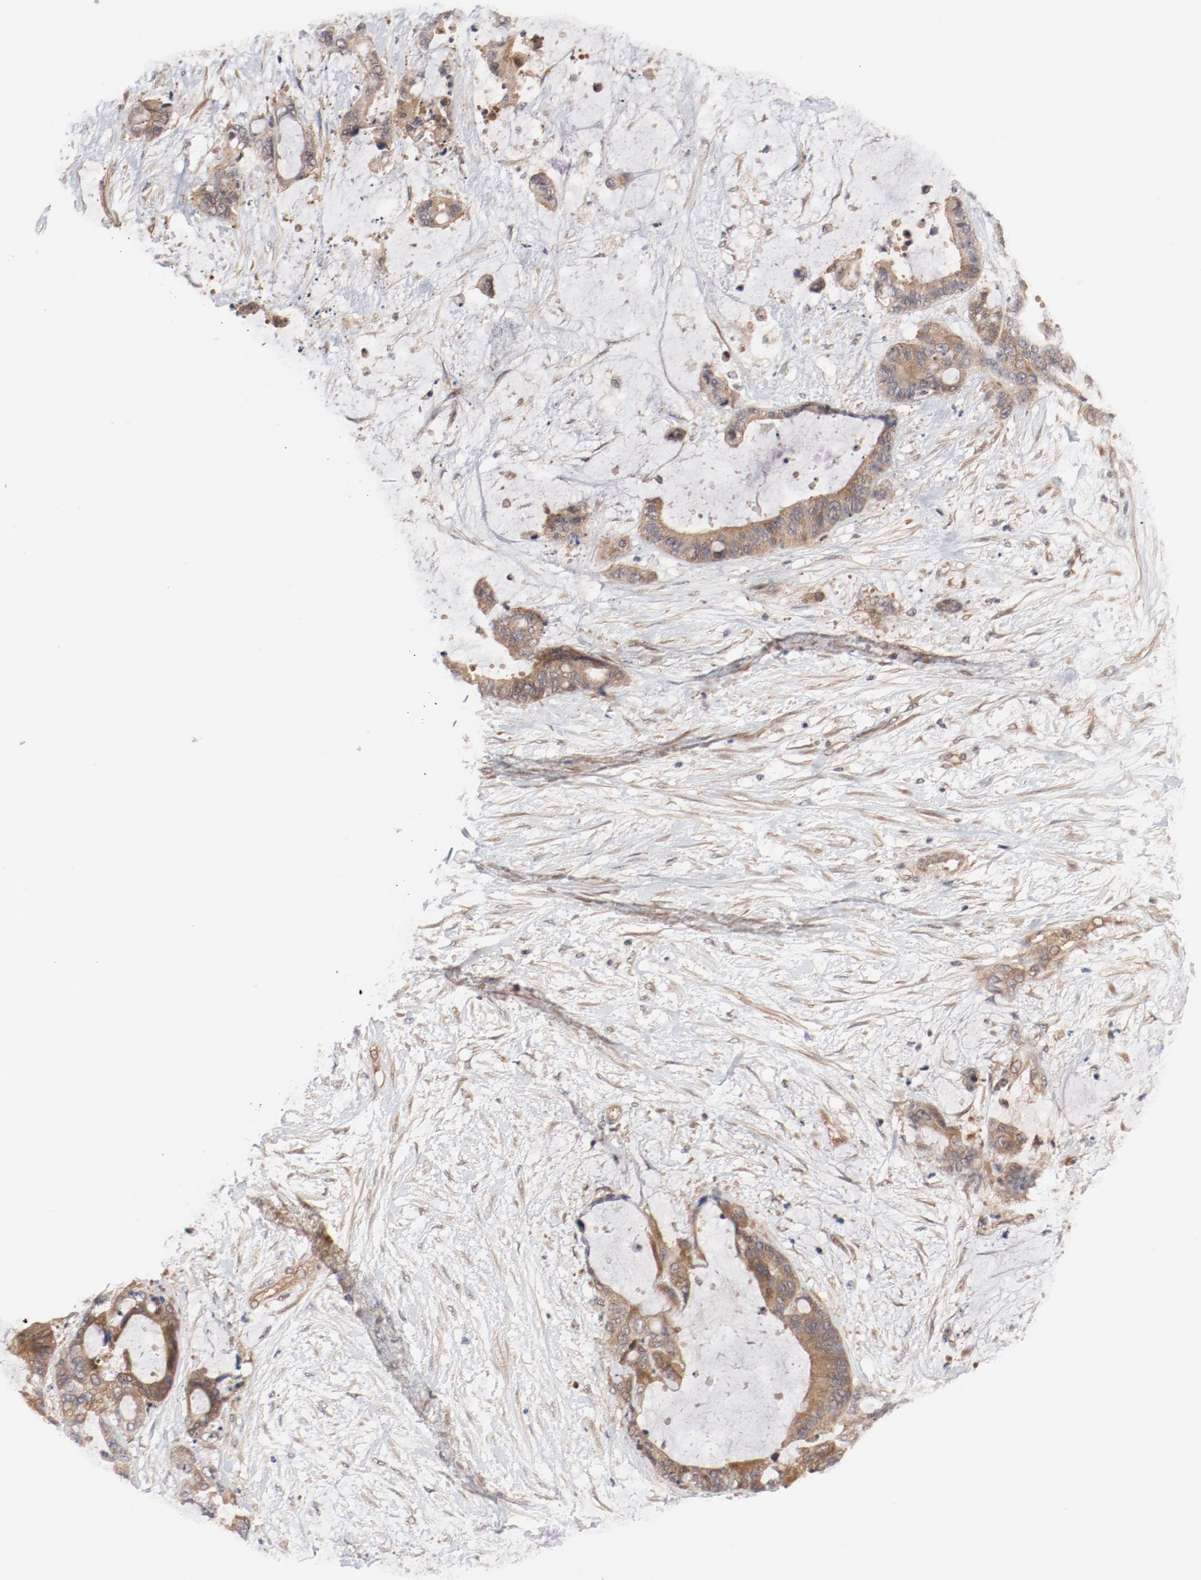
{"staining": {"intensity": "weak", "quantity": ">75%", "location": "cytoplasmic/membranous"}, "tissue": "liver cancer", "cell_type": "Tumor cells", "image_type": "cancer", "snomed": [{"axis": "morphology", "description": "Cholangiocarcinoma"}, {"axis": "topography", "description": "Liver"}], "caption": "Weak cytoplasmic/membranous staining for a protein is seen in approximately >75% of tumor cells of liver cancer using immunohistochemistry.", "gene": "PITPNM2", "patient": {"sex": "female", "age": 73}}